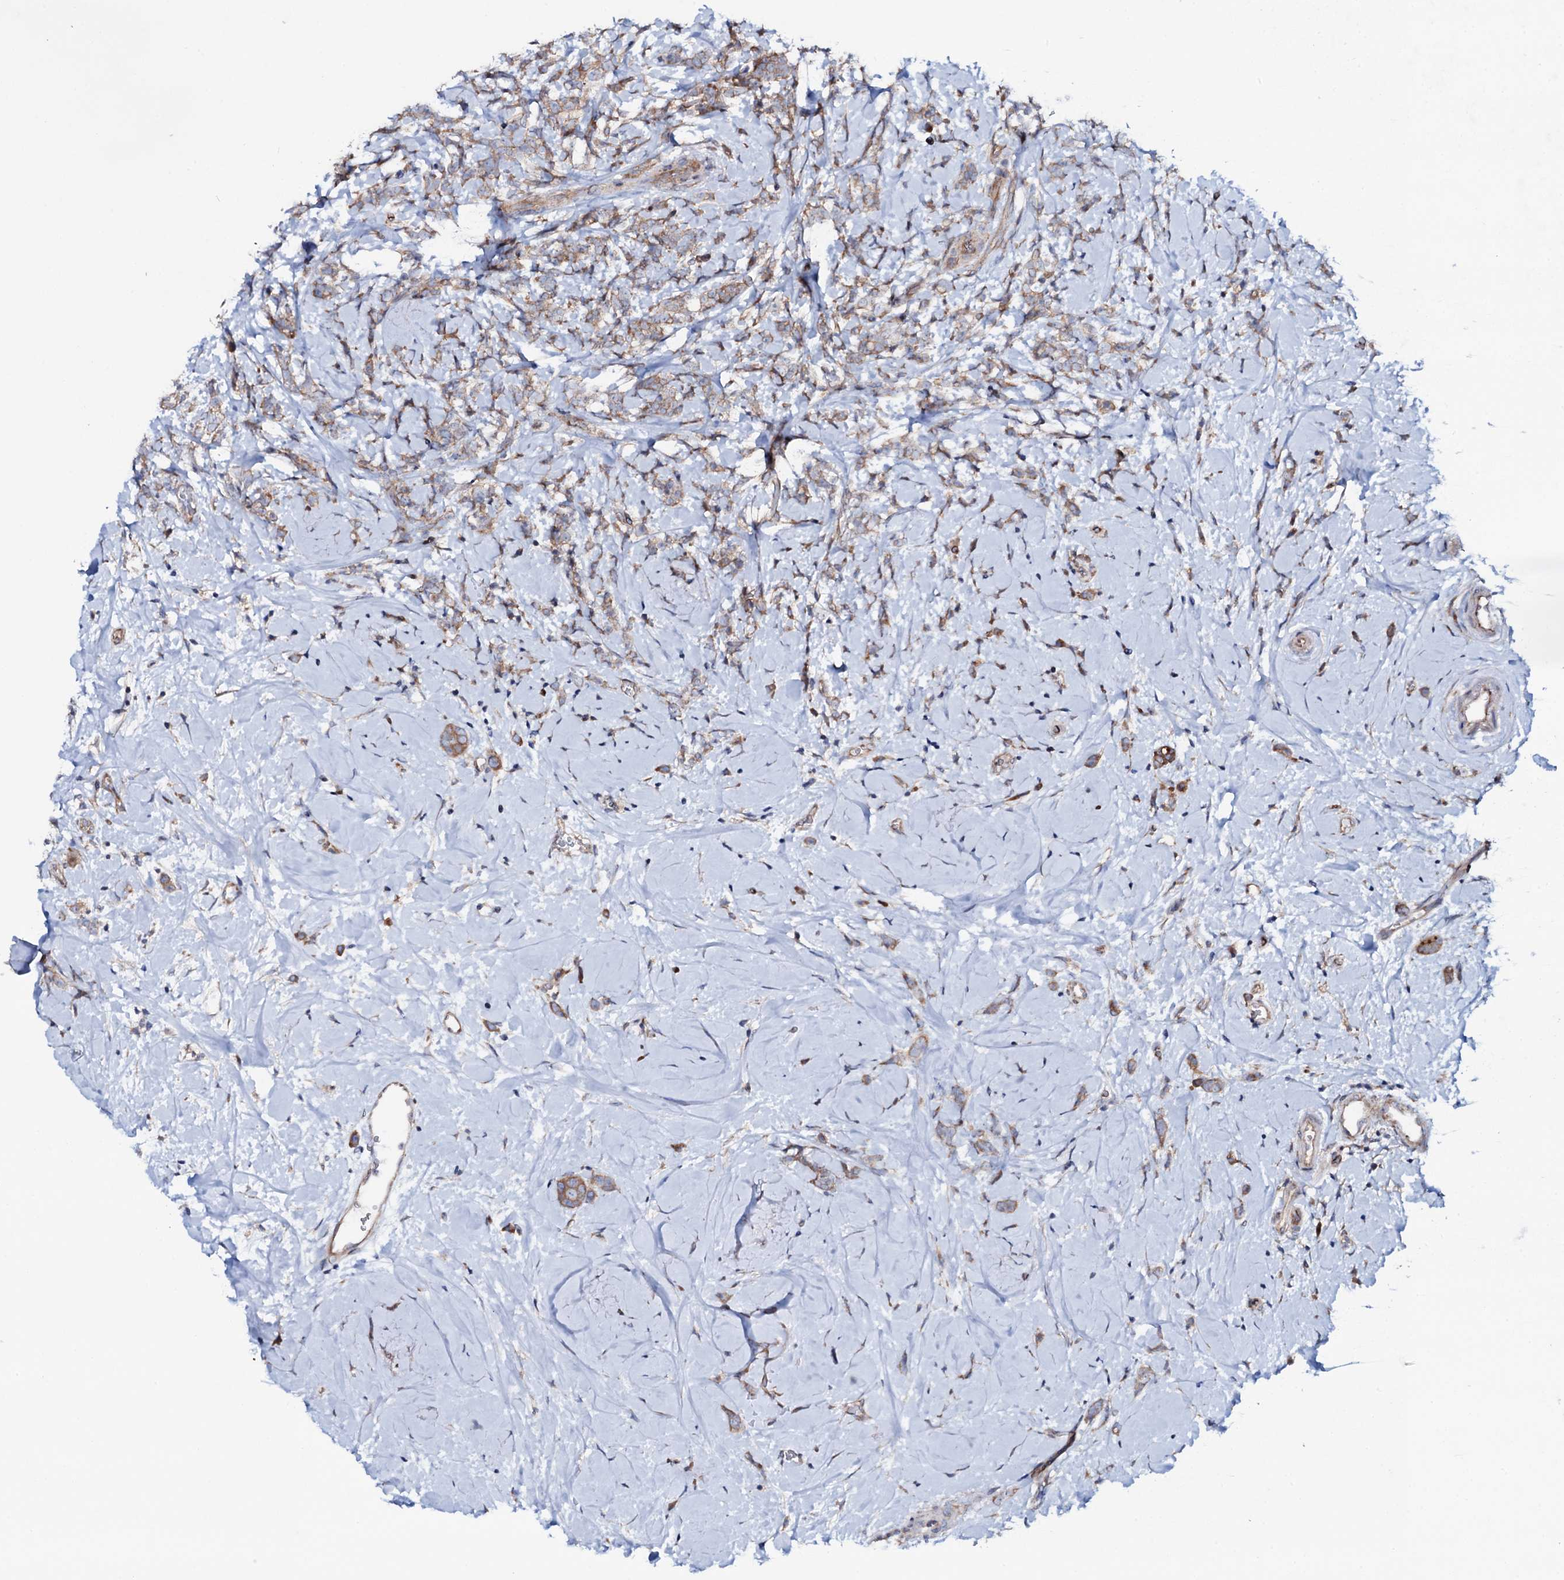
{"staining": {"intensity": "weak", "quantity": "25%-75%", "location": "cytoplasmic/membranous"}, "tissue": "breast cancer", "cell_type": "Tumor cells", "image_type": "cancer", "snomed": [{"axis": "morphology", "description": "Lobular carcinoma"}, {"axis": "topography", "description": "Breast"}], "caption": "Immunohistochemistry (IHC) image of neoplastic tissue: lobular carcinoma (breast) stained using immunohistochemistry (IHC) displays low levels of weak protein expression localized specifically in the cytoplasmic/membranous of tumor cells, appearing as a cytoplasmic/membranous brown color.", "gene": "STARD13", "patient": {"sex": "female", "age": 58}}